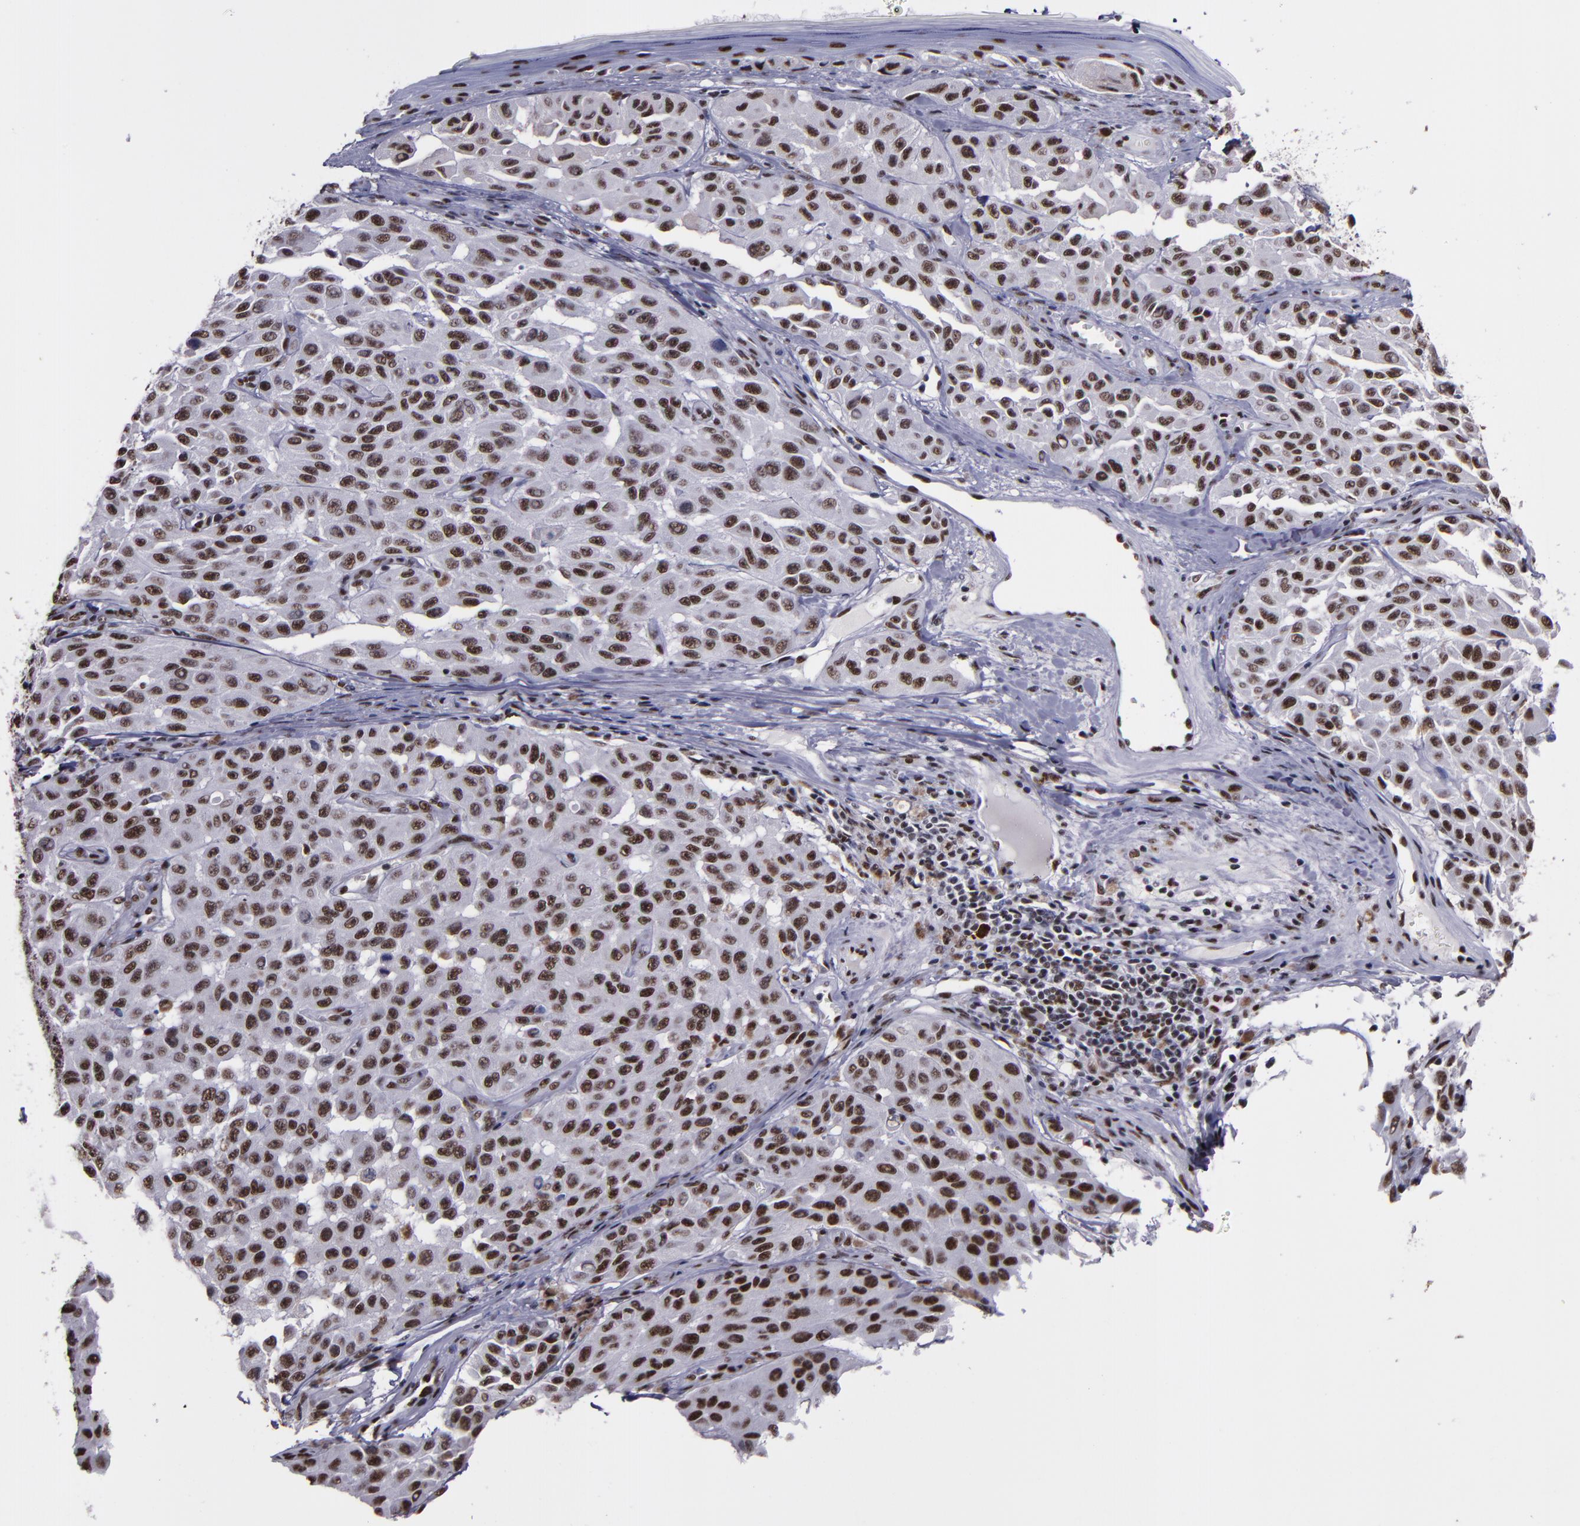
{"staining": {"intensity": "strong", "quantity": ">75%", "location": "nuclear"}, "tissue": "melanoma", "cell_type": "Tumor cells", "image_type": "cancer", "snomed": [{"axis": "morphology", "description": "Malignant melanoma, NOS"}, {"axis": "topography", "description": "Skin"}], "caption": "Immunohistochemical staining of malignant melanoma shows strong nuclear protein expression in approximately >75% of tumor cells. The staining was performed using DAB to visualize the protein expression in brown, while the nuclei were stained in blue with hematoxylin (Magnification: 20x).", "gene": "PPP4R3A", "patient": {"sex": "male", "age": 30}}